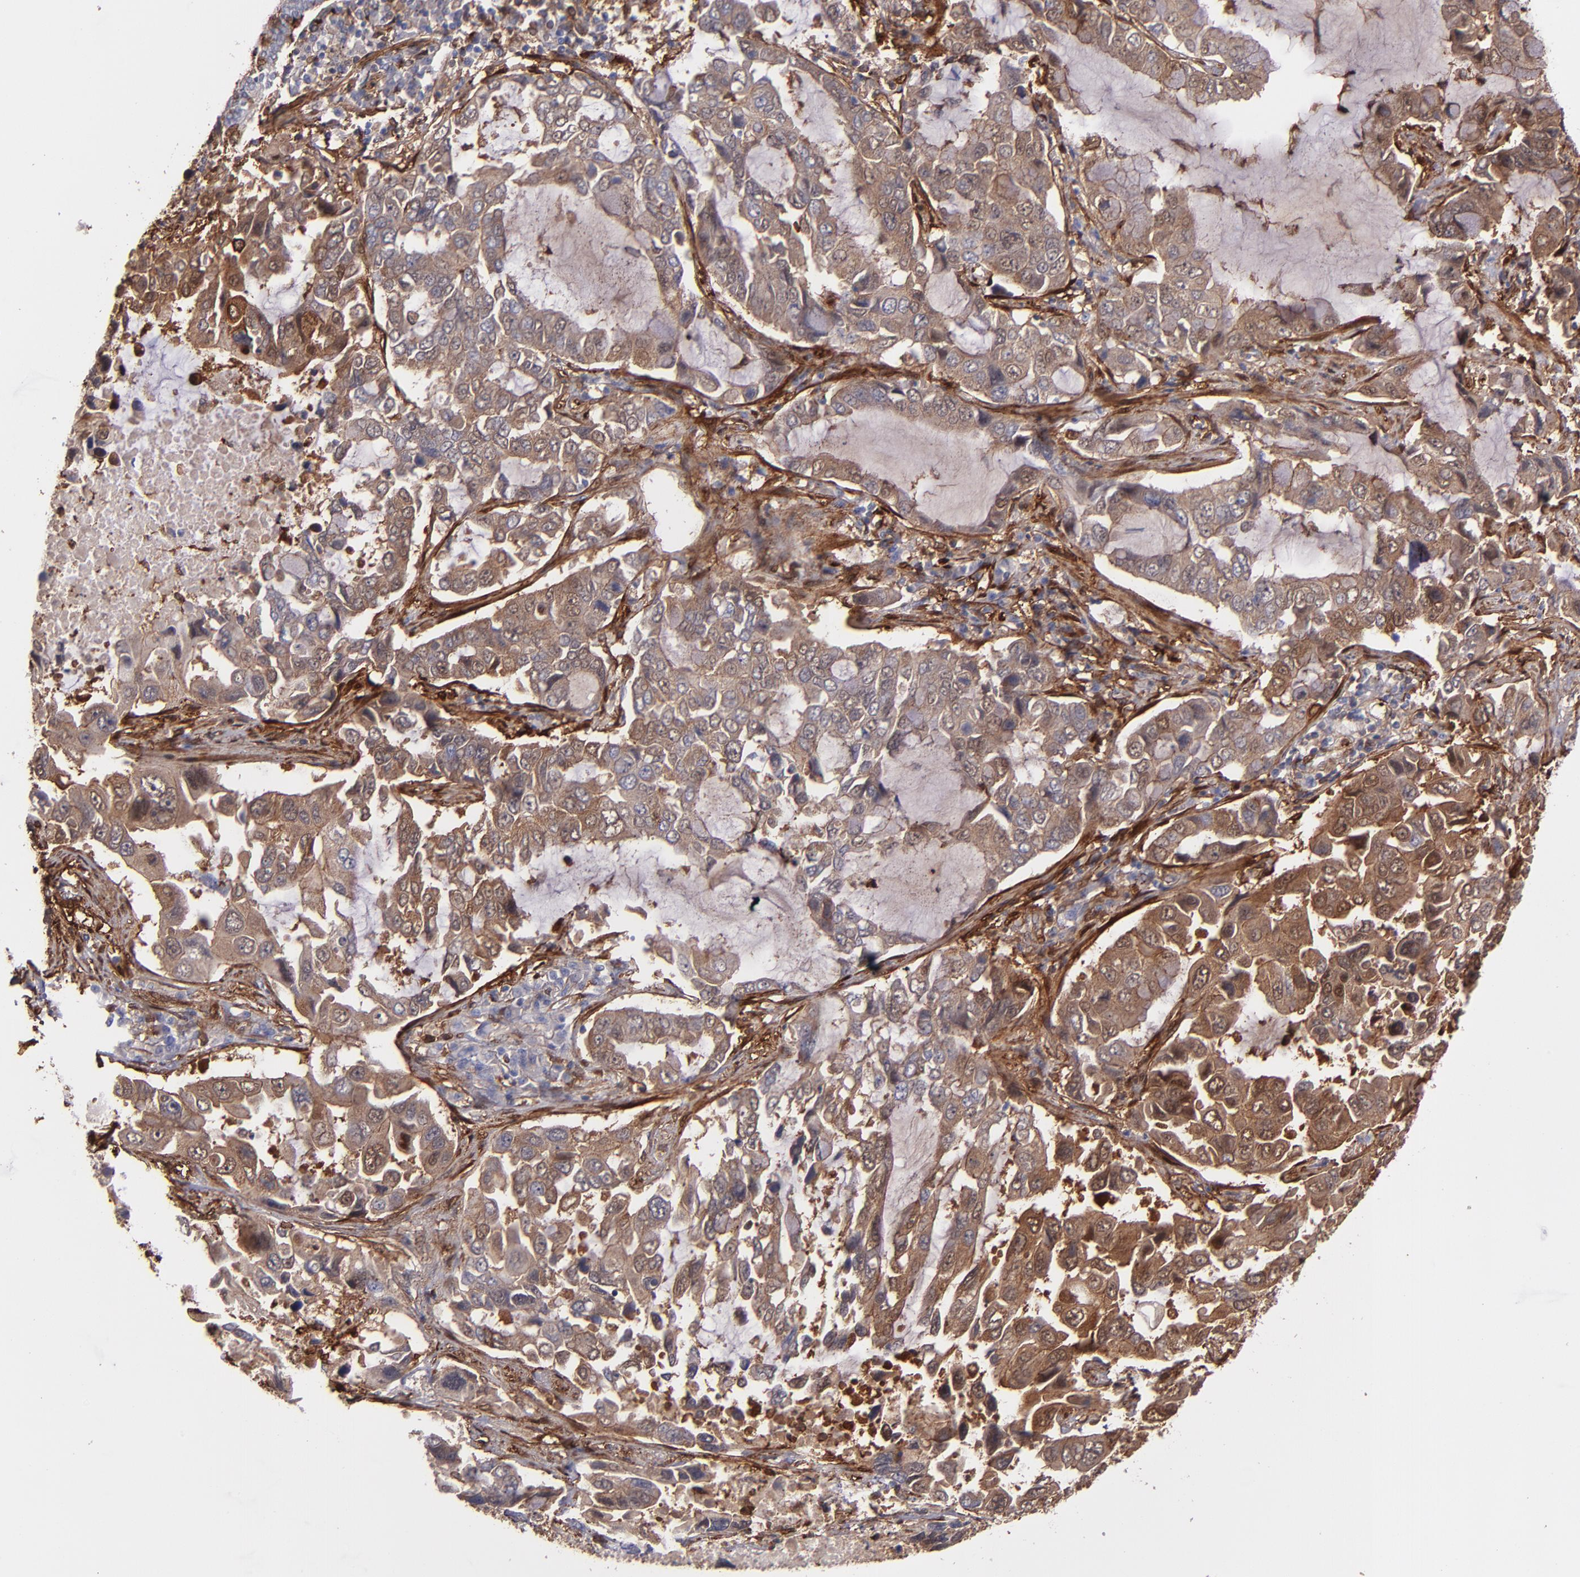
{"staining": {"intensity": "weak", "quantity": ">75%", "location": "cytoplasmic/membranous"}, "tissue": "lung cancer", "cell_type": "Tumor cells", "image_type": "cancer", "snomed": [{"axis": "morphology", "description": "Adenocarcinoma, NOS"}, {"axis": "topography", "description": "Lung"}], "caption": "IHC histopathology image of lung cancer (adenocarcinoma) stained for a protein (brown), which exhibits low levels of weak cytoplasmic/membranous staining in about >75% of tumor cells.", "gene": "VCL", "patient": {"sex": "male", "age": 64}}